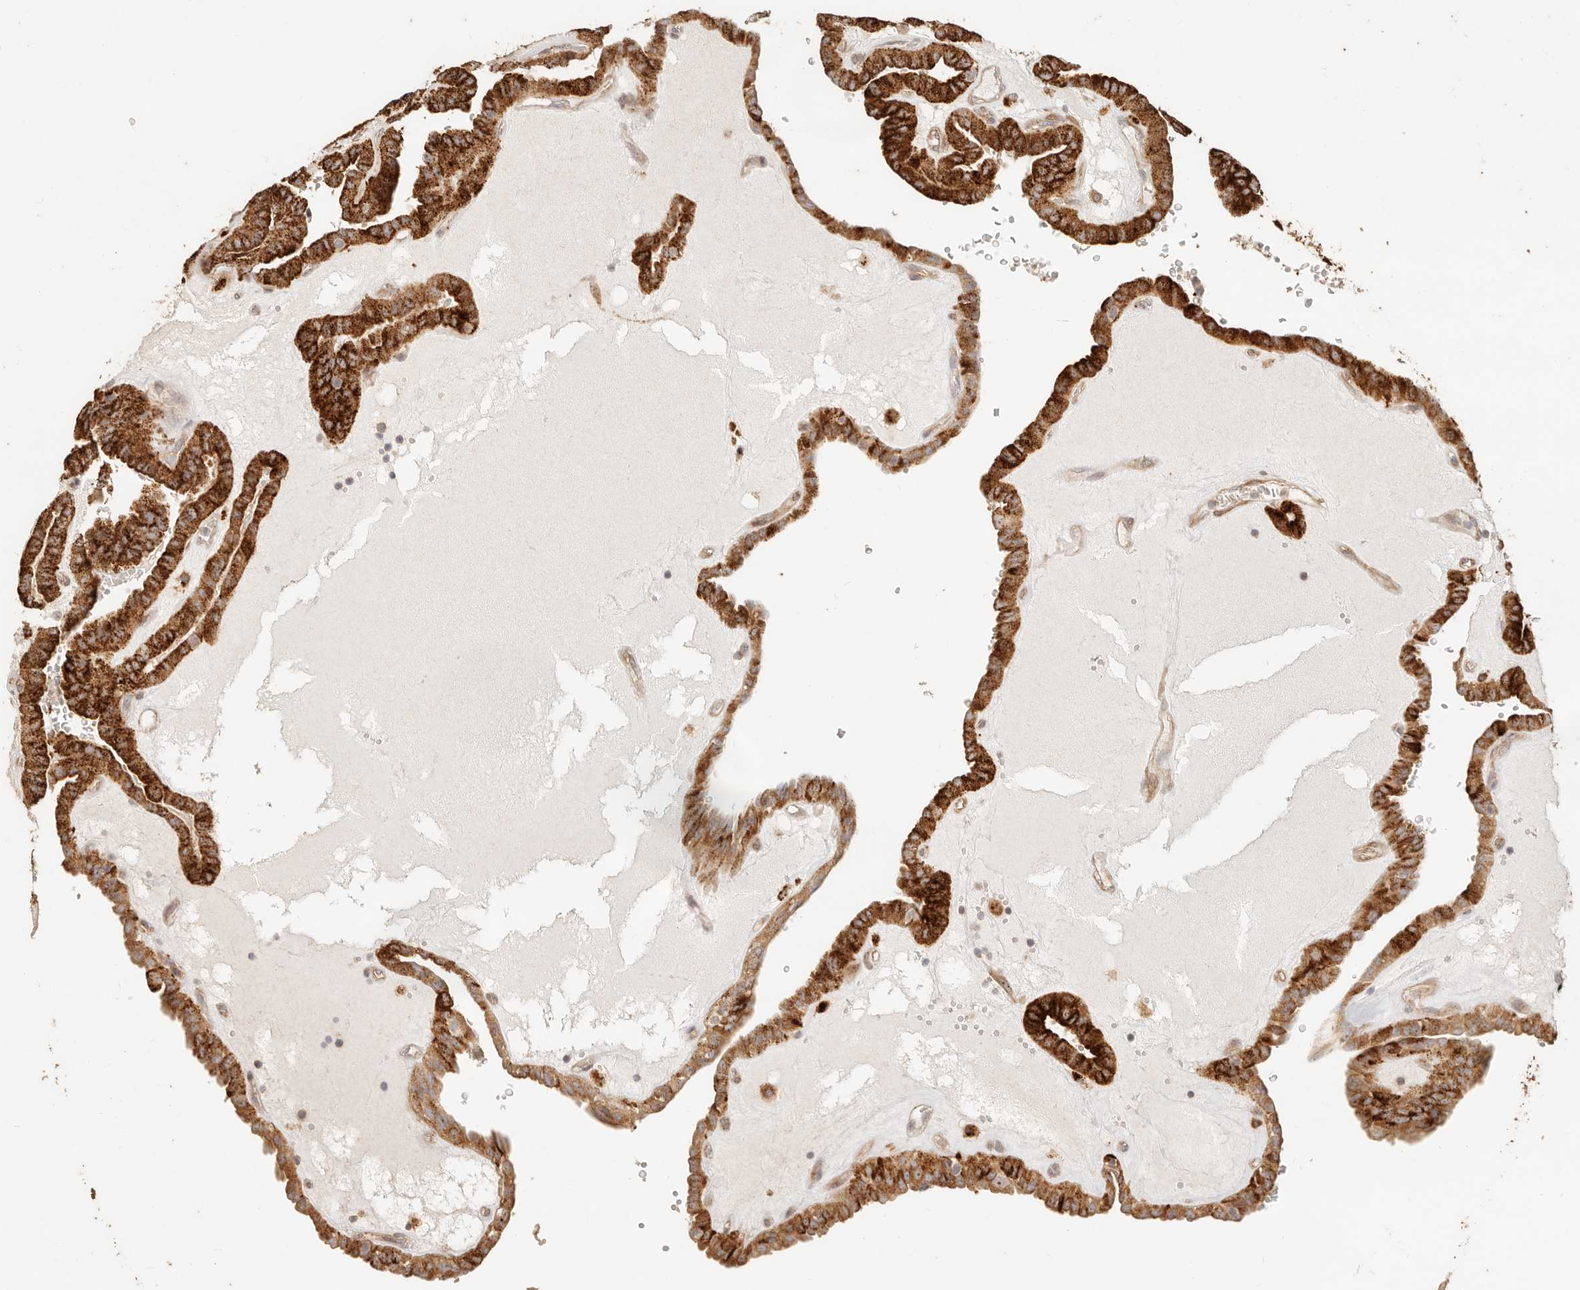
{"staining": {"intensity": "strong", "quantity": ">75%", "location": "cytoplasmic/membranous"}, "tissue": "thyroid cancer", "cell_type": "Tumor cells", "image_type": "cancer", "snomed": [{"axis": "morphology", "description": "Papillary adenocarcinoma, NOS"}, {"axis": "topography", "description": "Thyroid gland"}], "caption": "Human thyroid papillary adenocarcinoma stained with a brown dye exhibits strong cytoplasmic/membranous positive expression in approximately >75% of tumor cells.", "gene": "PTPN22", "patient": {"sex": "male", "age": 77}}